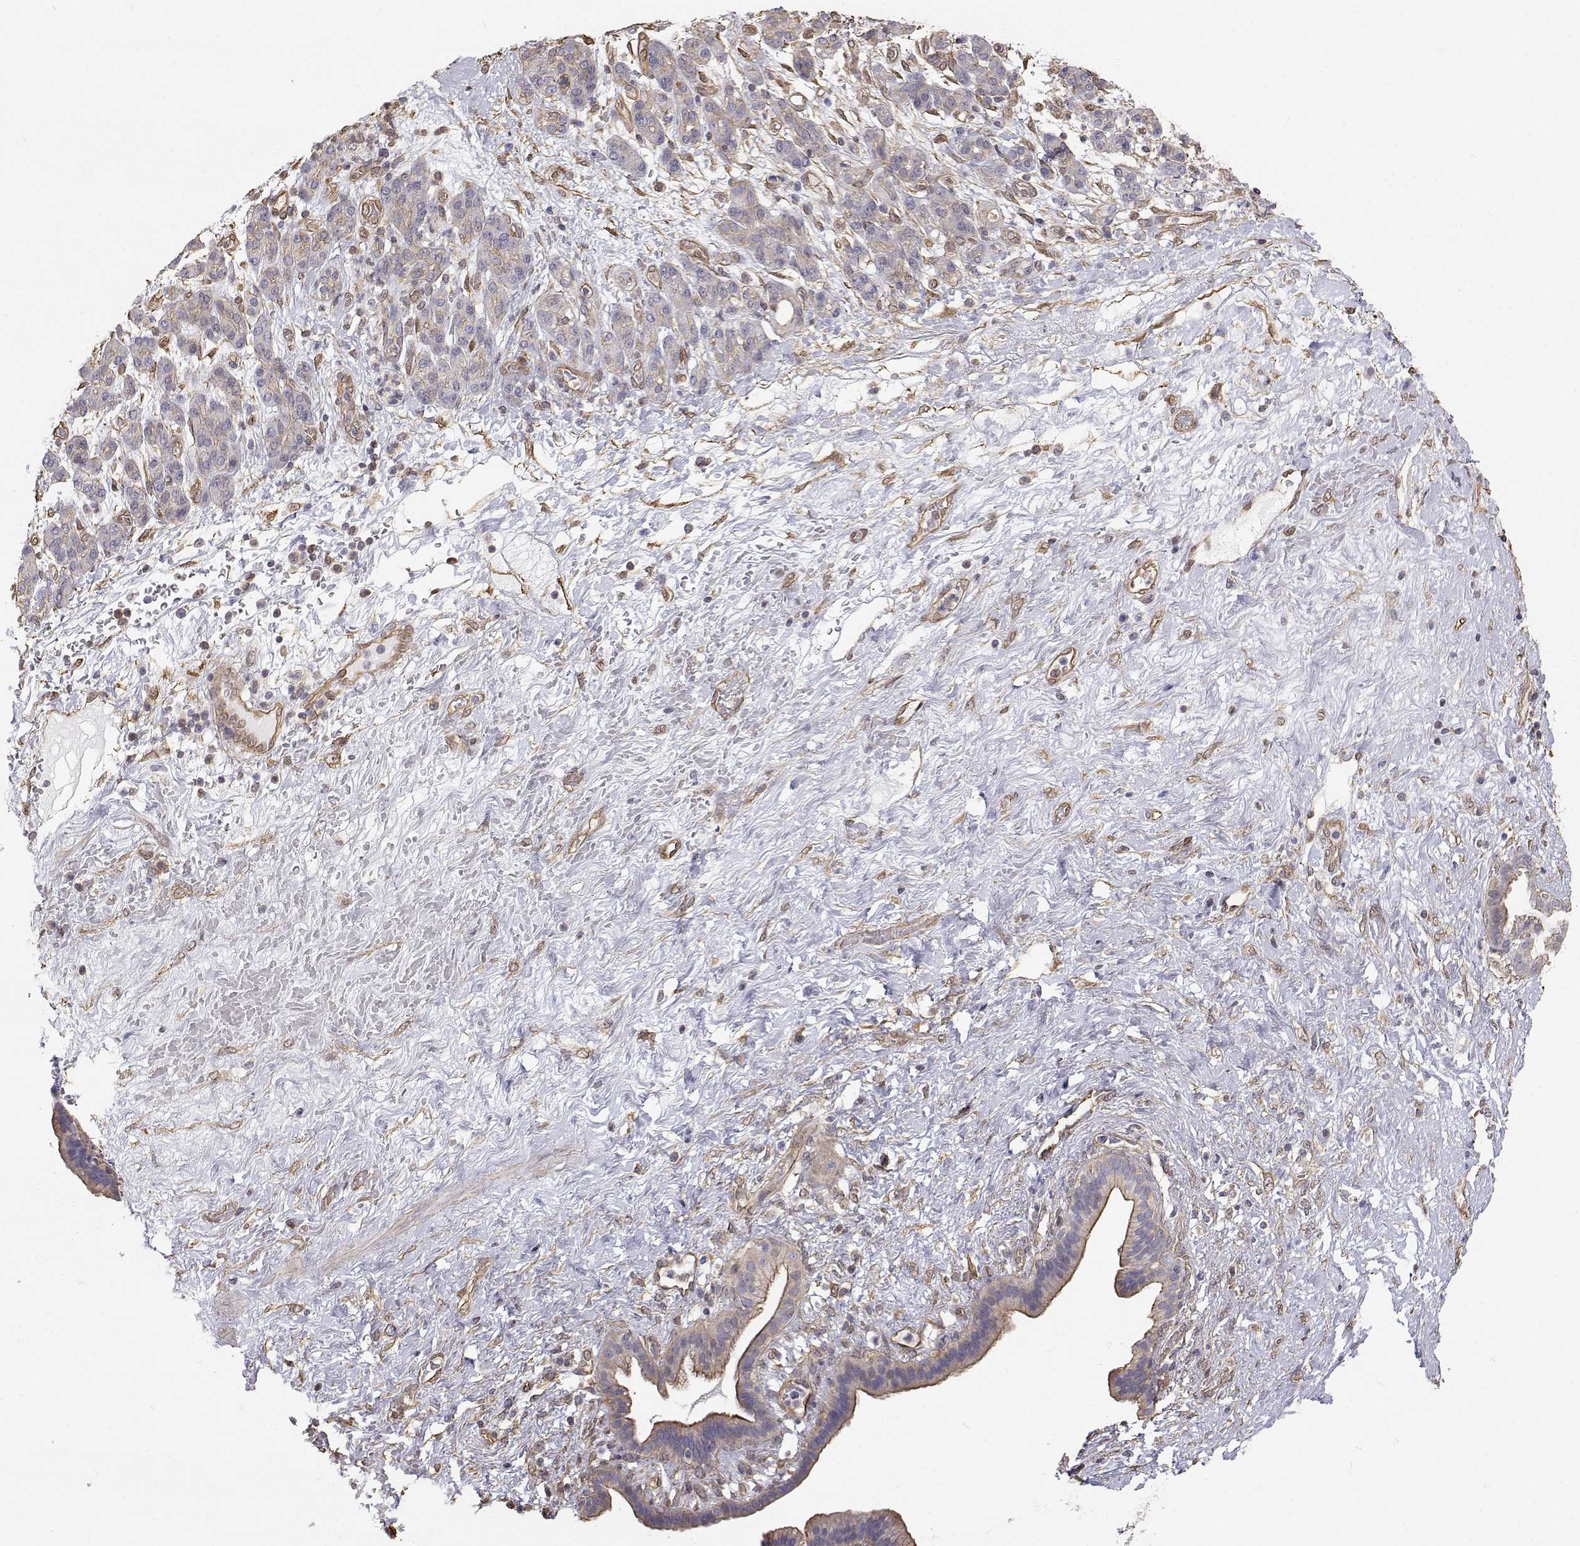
{"staining": {"intensity": "weak", "quantity": "<25%", "location": "cytoplasmic/membranous"}, "tissue": "pancreatic cancer", "cell_type": "Tumor cells", "image_type": "cancer", "snomed": [{"axis": "morphology", "description": "Adenocarcinoma, NOS"}, {"axis": "topography", "description": "Pancreas"}], "caption": "IHC histopathology image of pancreatic adenocarcinoma stained for a protein (brown), which reveals no expression in tumor cells.", "gene": "GSDMA", "patient": {"sex": "male", "age": 44}}